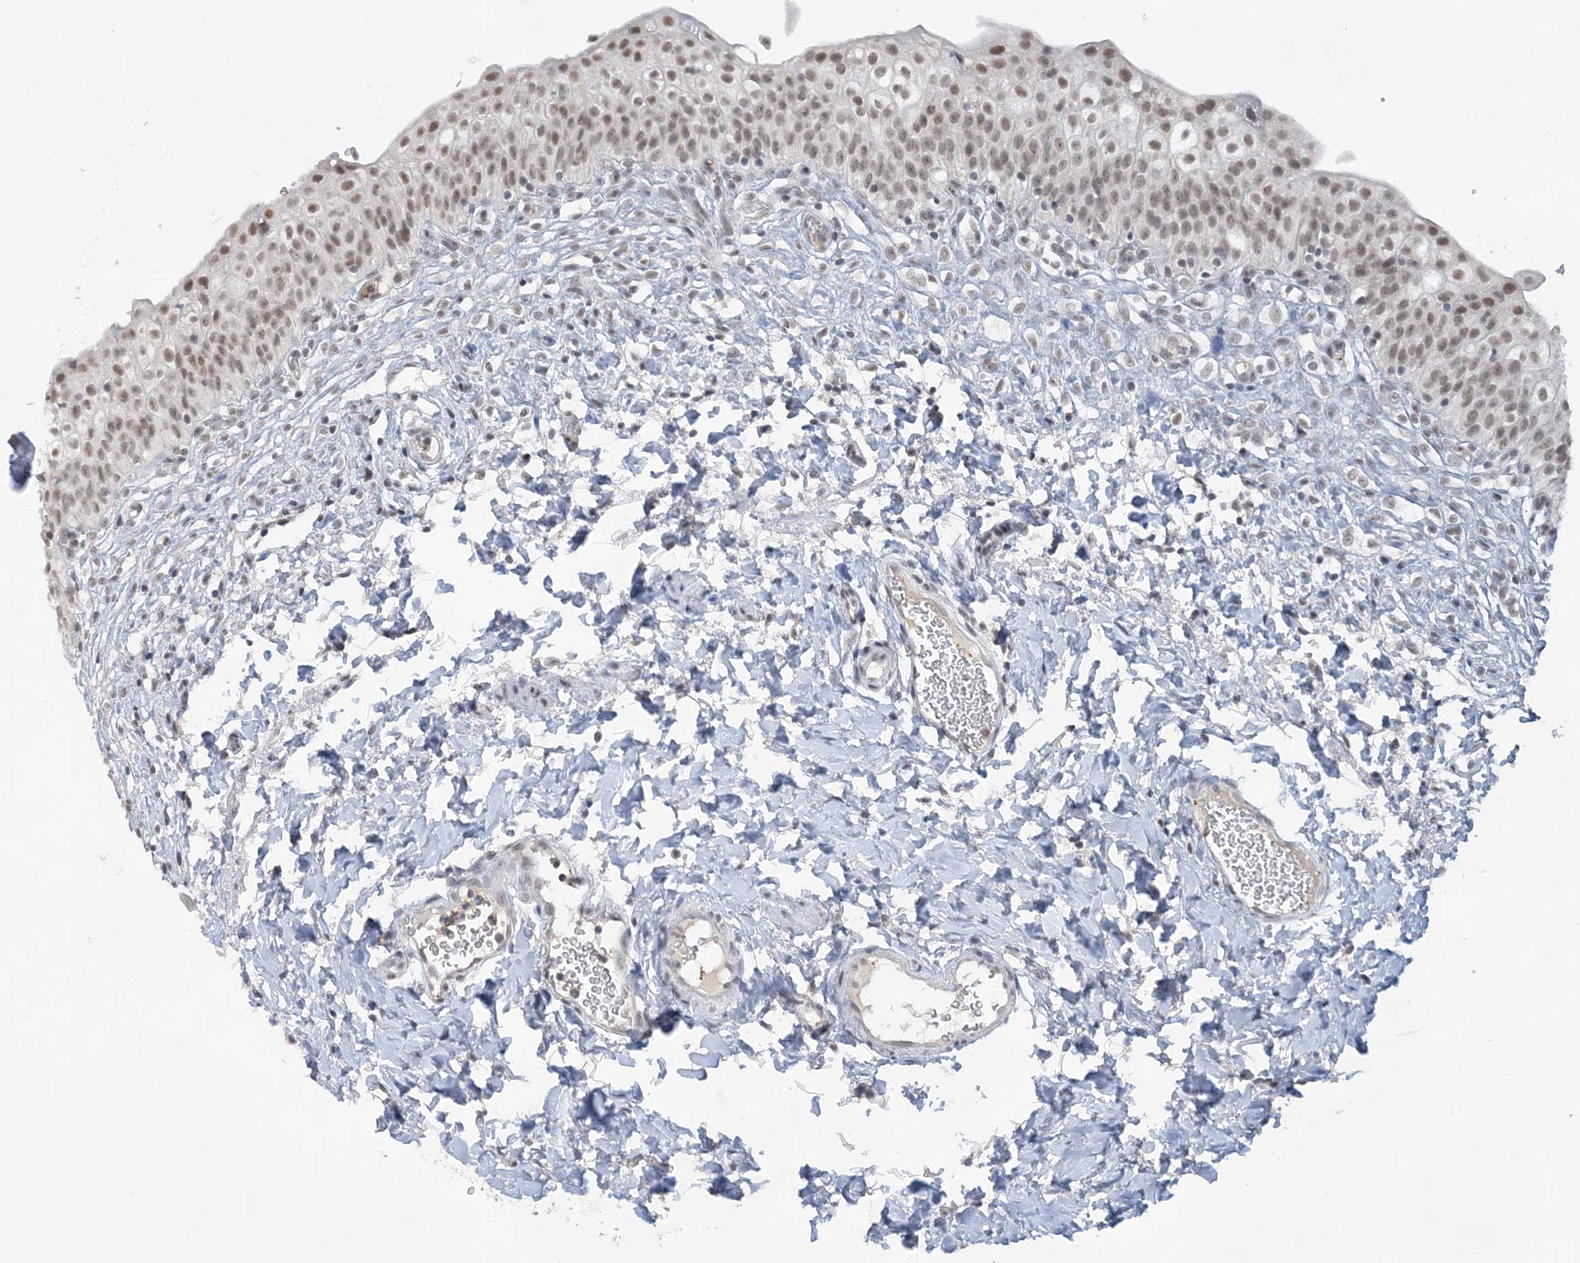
{"staining": {"intensity": "moderate", "quantity": ">75%", "location": "nuclear"}, "tissue": "urinary bladder", "cell_type": "Urothelial cells", "image_type": "normal", "snomed": [{"axis": "morphology", "description": "Normal tissue, NOS"}, {"axis": "topography", "description": "Urinary bladder"}], "caption": "Immunohistochemical staining of normal human urinary bladder demonstrates medium levels of moderate nuclear positivity in about >75% of urothelial cells. Nuclei are stained in blue.", "gene": "KMT2D", "patient": {"sex": "male", "age": 55}}